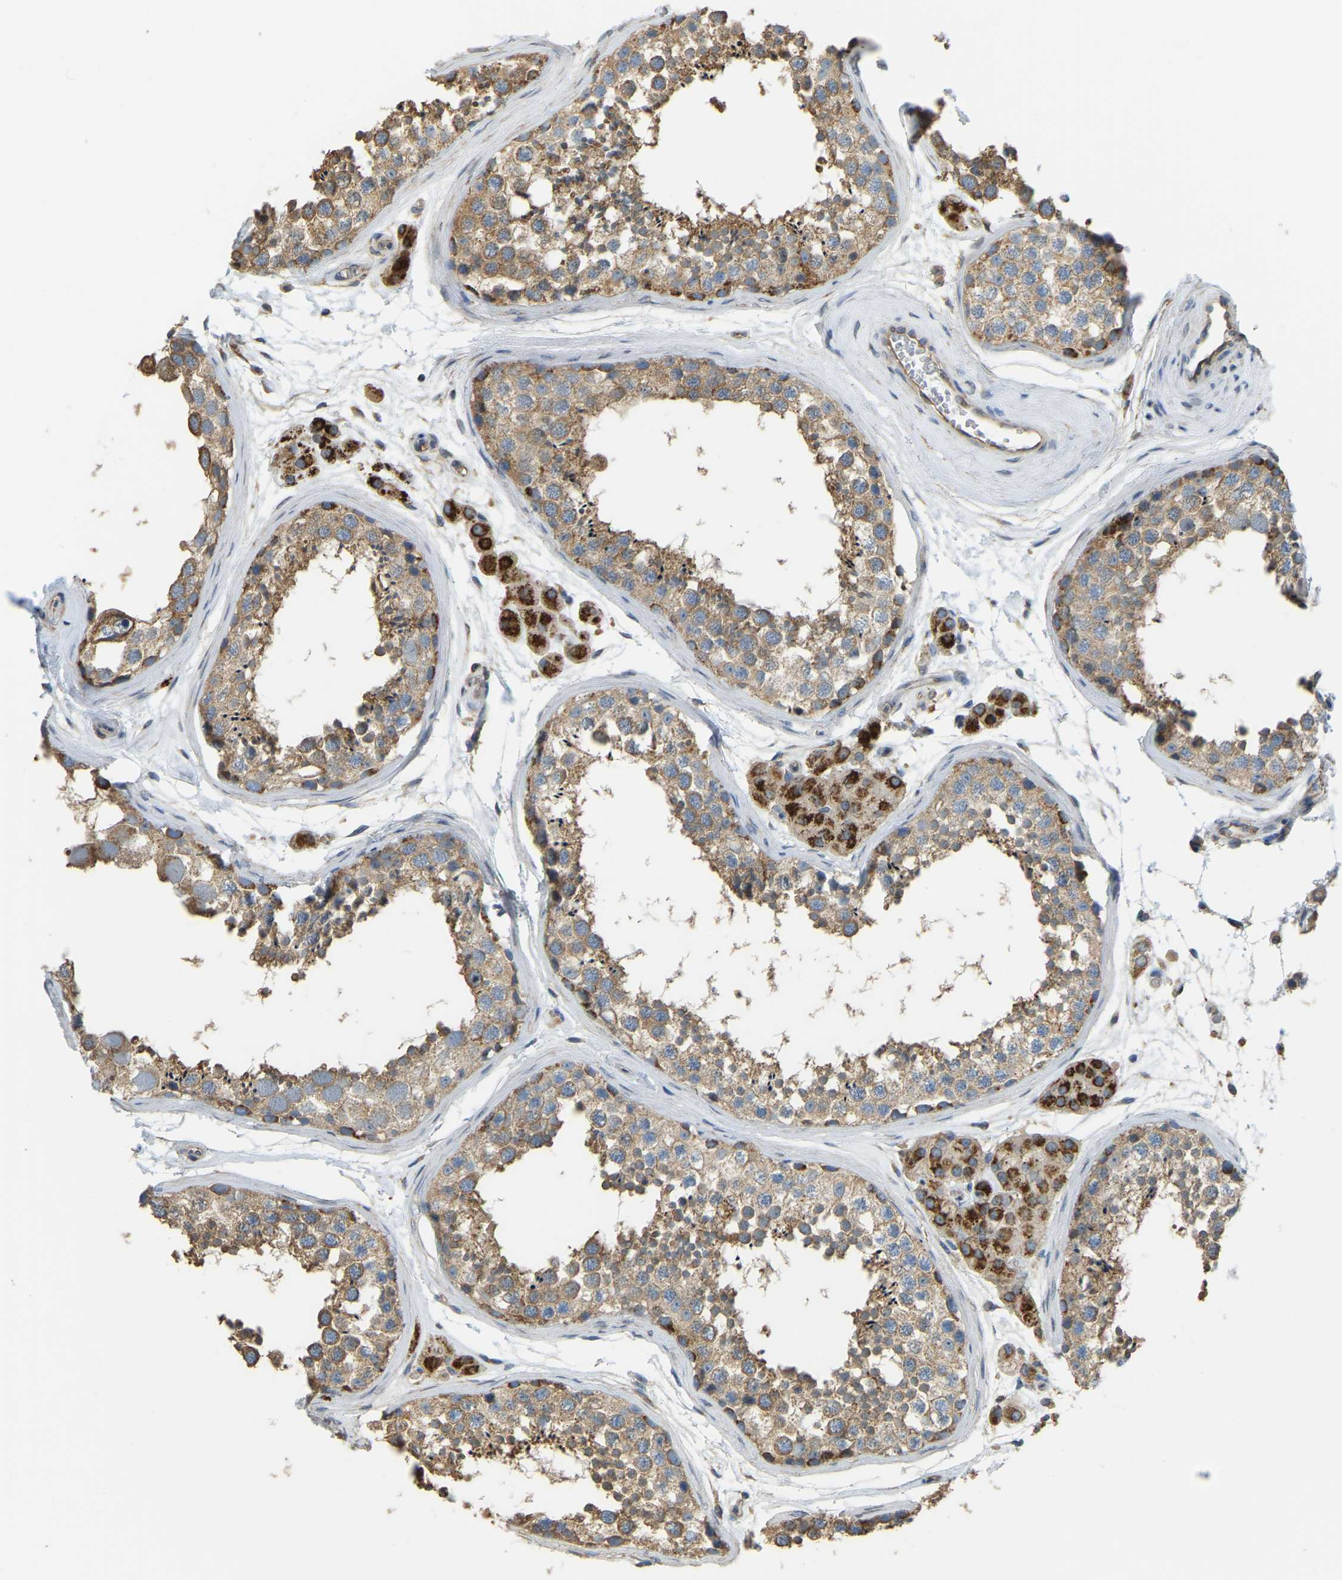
{"staining": {"intensity": "moderate", "quantity": ">75%", "location": "cytoplasmic/membranous"}, "tissue": "testis", "cell_type": "Cells in seminiferous ducts", "image_type": "normal", "snomed": [{"axis": "morphology", "description": "Normal tissue, NOS"}, {"axis": "topography", "description": "Testis"}], "caption": "Protein staining of unremarkable testis demonstrates moderate cytoplasmic/membranous staining in about >75% of cells in seminiferous ducts. The staining was performed using DAB (3,3'-diaminobenzidine), with brown indicating positive protein expression. Nuclei are stained blue with hematoxylin.", "gene": "PSMD7", "patient": {"sex": "male", "age": 56}}